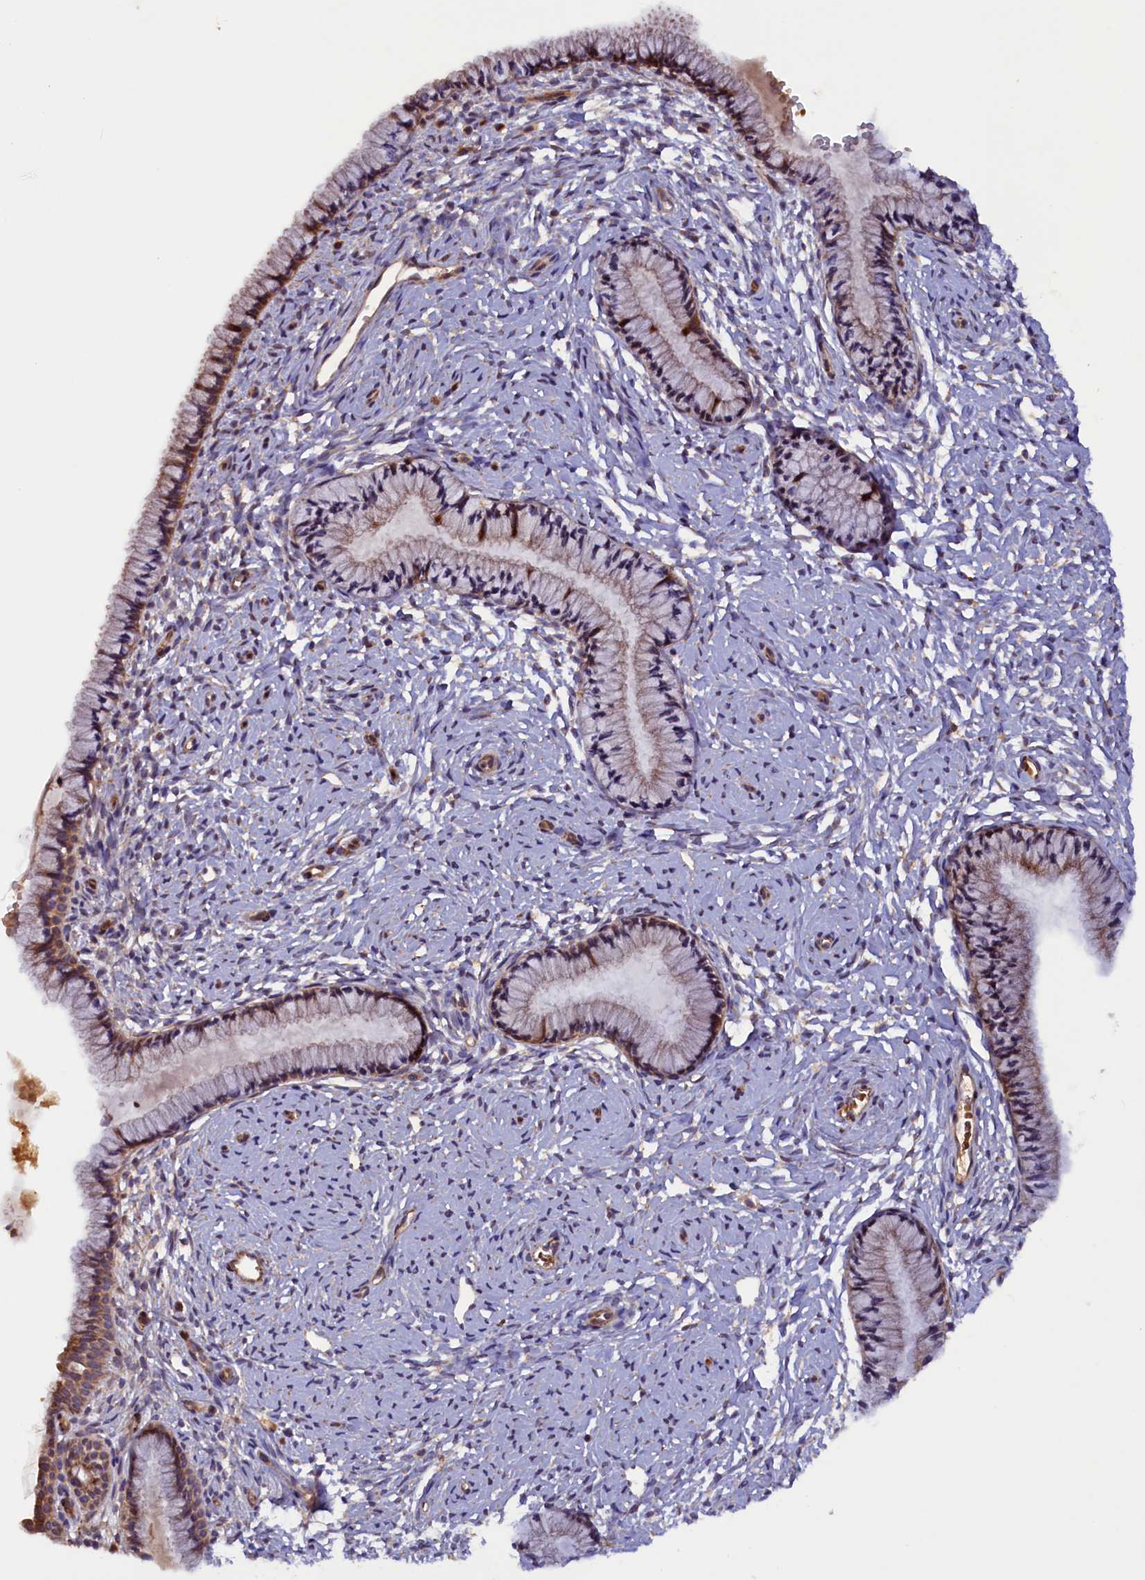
{"staining": {"intensity": "moderate", "quantity": "25%-75%", "location": "cytoplasmic/membranous"}, "tissue": "cervix", "cell_type": "Glandular cells", "image_type": "normal", "snomed": [{"axis": "morphology", "description": "Normal tissue, NOS"}, {"axis": "topography", "description": "Cervix"}], "caption": "An immunohistochemistry (IHC) photomicrograph of normal tissue is shown. Protein staining in brown labels moderate cytoplasmic/membranous positivity in cervix within glandular cells. (DAB IHC with brightfield microscopy, high magnification).", "gene": "ARRDC4", "patient": {"sex": "female", "age": 33}}